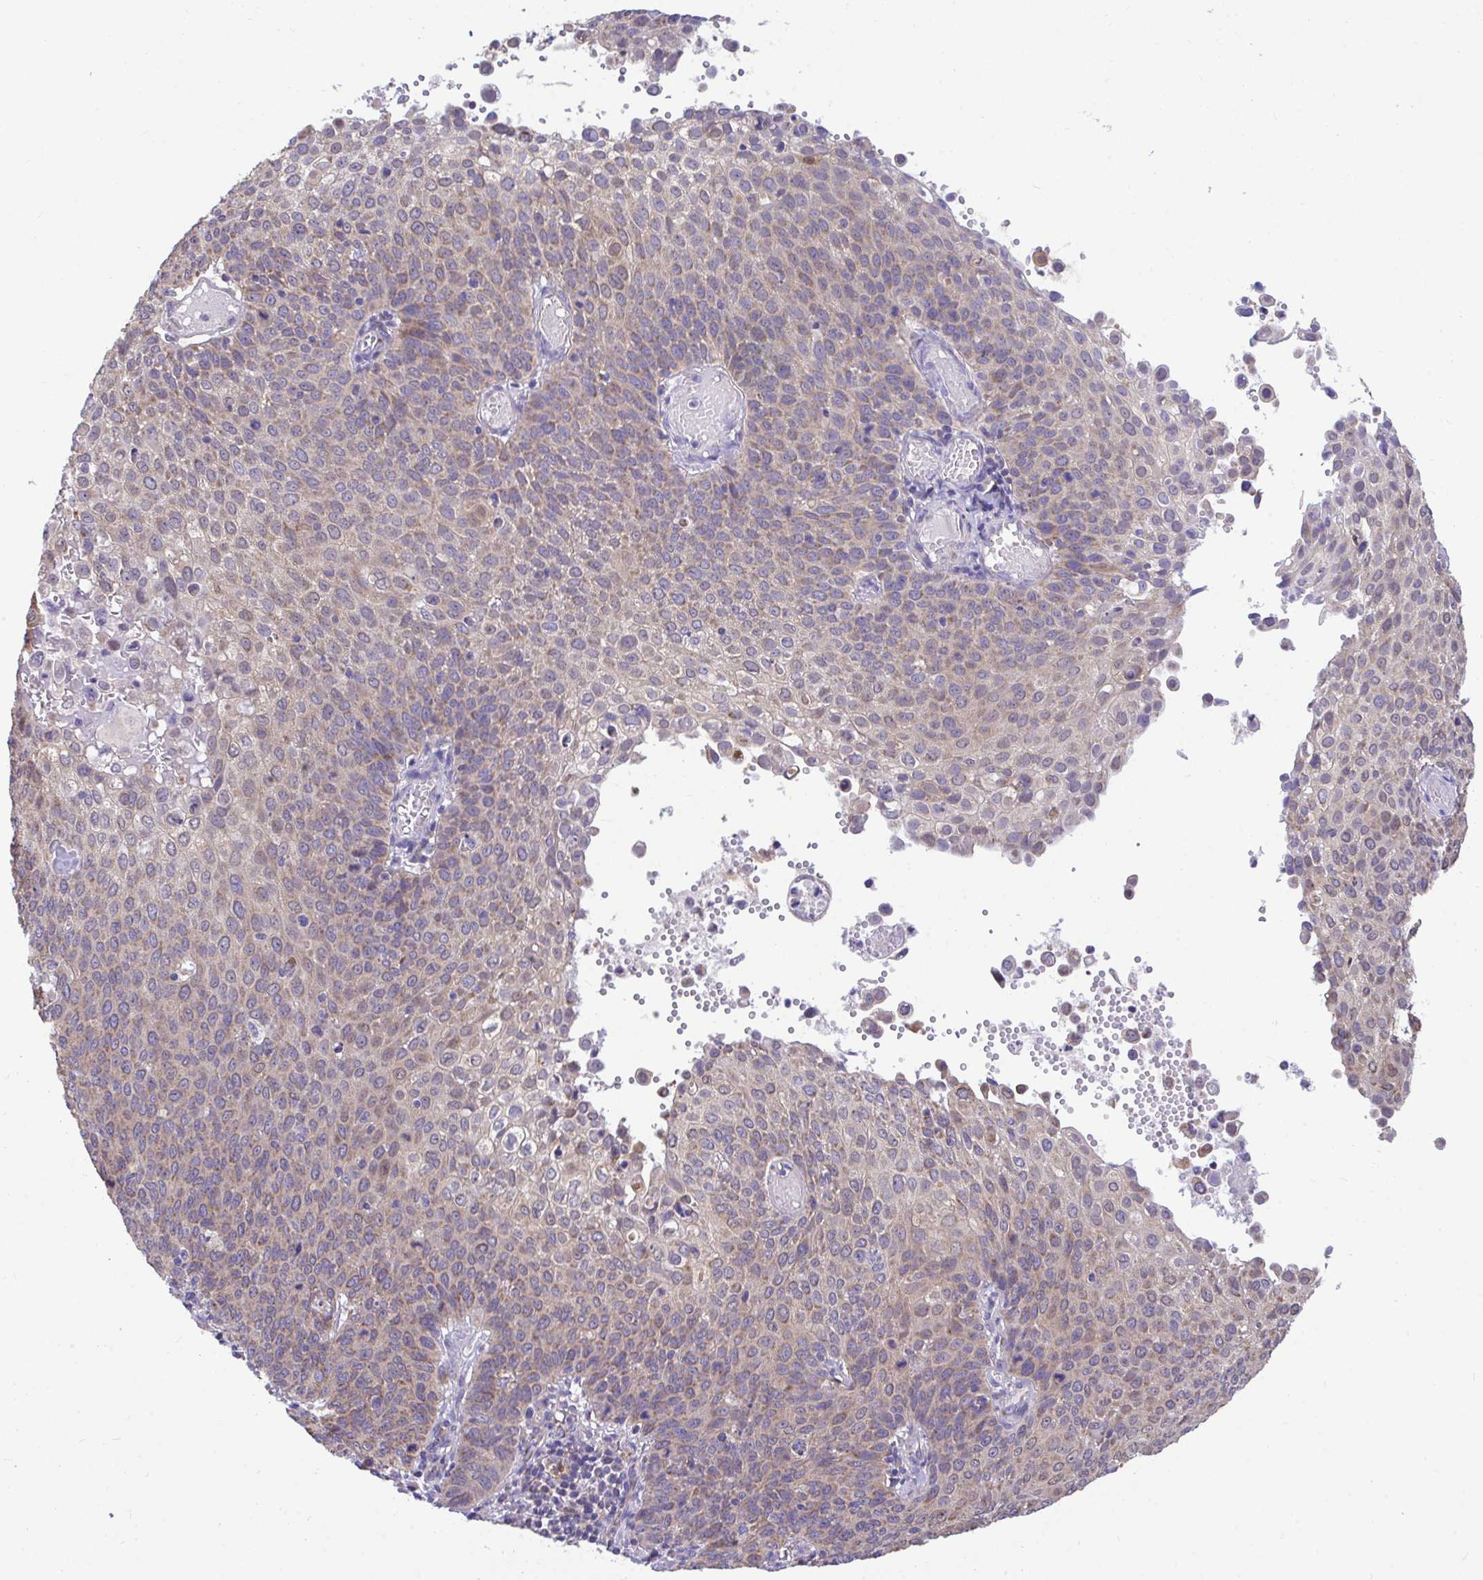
{"staining": {"intensity": "weak", "quantity": ">75%", "location": "cytoplasmic/membranous"}, "tissue": "cervical cancer", "cell_type": "Tumor cells", "image_type": "cancer", "snomed": [{"axis": "morphology", "description": "Squamous cell carcinoma, NOS"}, {"axis": "topography", "description": "Cervix"}], "caption": "Immunohistochemistry (IHC) staining of cervical cancer (squamous cell carcinoma), which reveals low levels of weak cytoplasmic/membranous staining in about >75% of tumor cells indicating weak cytoplasmic/membranous protein positivity. The staining was performed using DAB (brown) for protein detection and nuclei were counterstained in hematoxylin (blue).", "gene": "SARS2", "patient": {"sex": "female", "age": 65}}